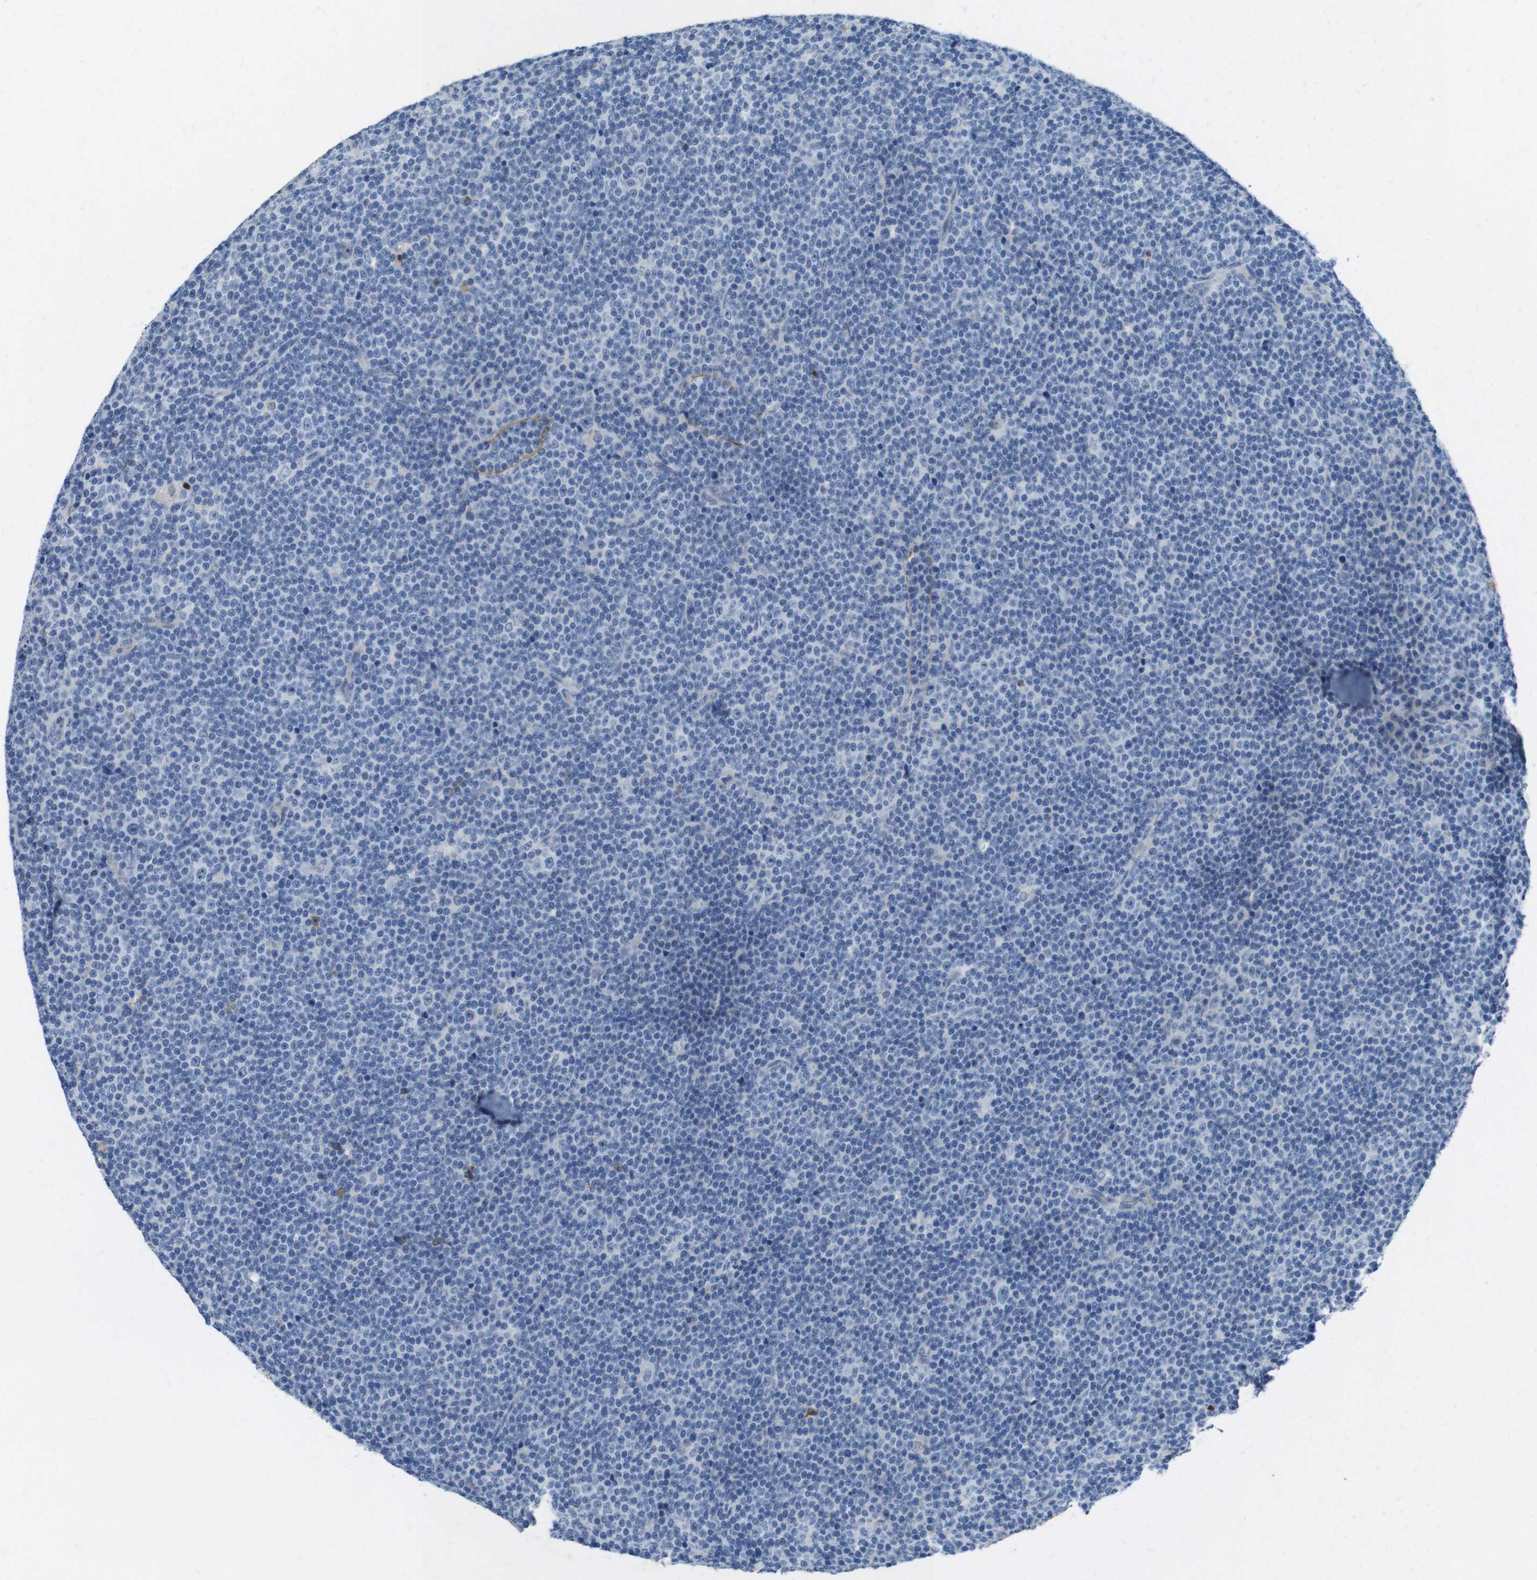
{"staining": {"intensity": "negative", "quantity": "none", "location": "none"}, "tissue": "lymphoma", "cell_type": "Tumor cells", "image_type": "cancer", "snomed": [{"axis": "morphology", "description": "Malignant lymphoma, non-Hodgkin's type, Low grade"}, {"axis": "topography", "description": "Lymph node"}], "caption": "Photomicrograph shows no protein staining in tumor cells of lymphoma tissue. The staining was performed using DAB (3,3'-diaminobenzidine) to visualize the protein expression in brown, while the nuclei were stained in blue with hematoxylin (Magnification: 20x).", "gene": "TJP3", "patient": {"sex": "female", "age": 67}}